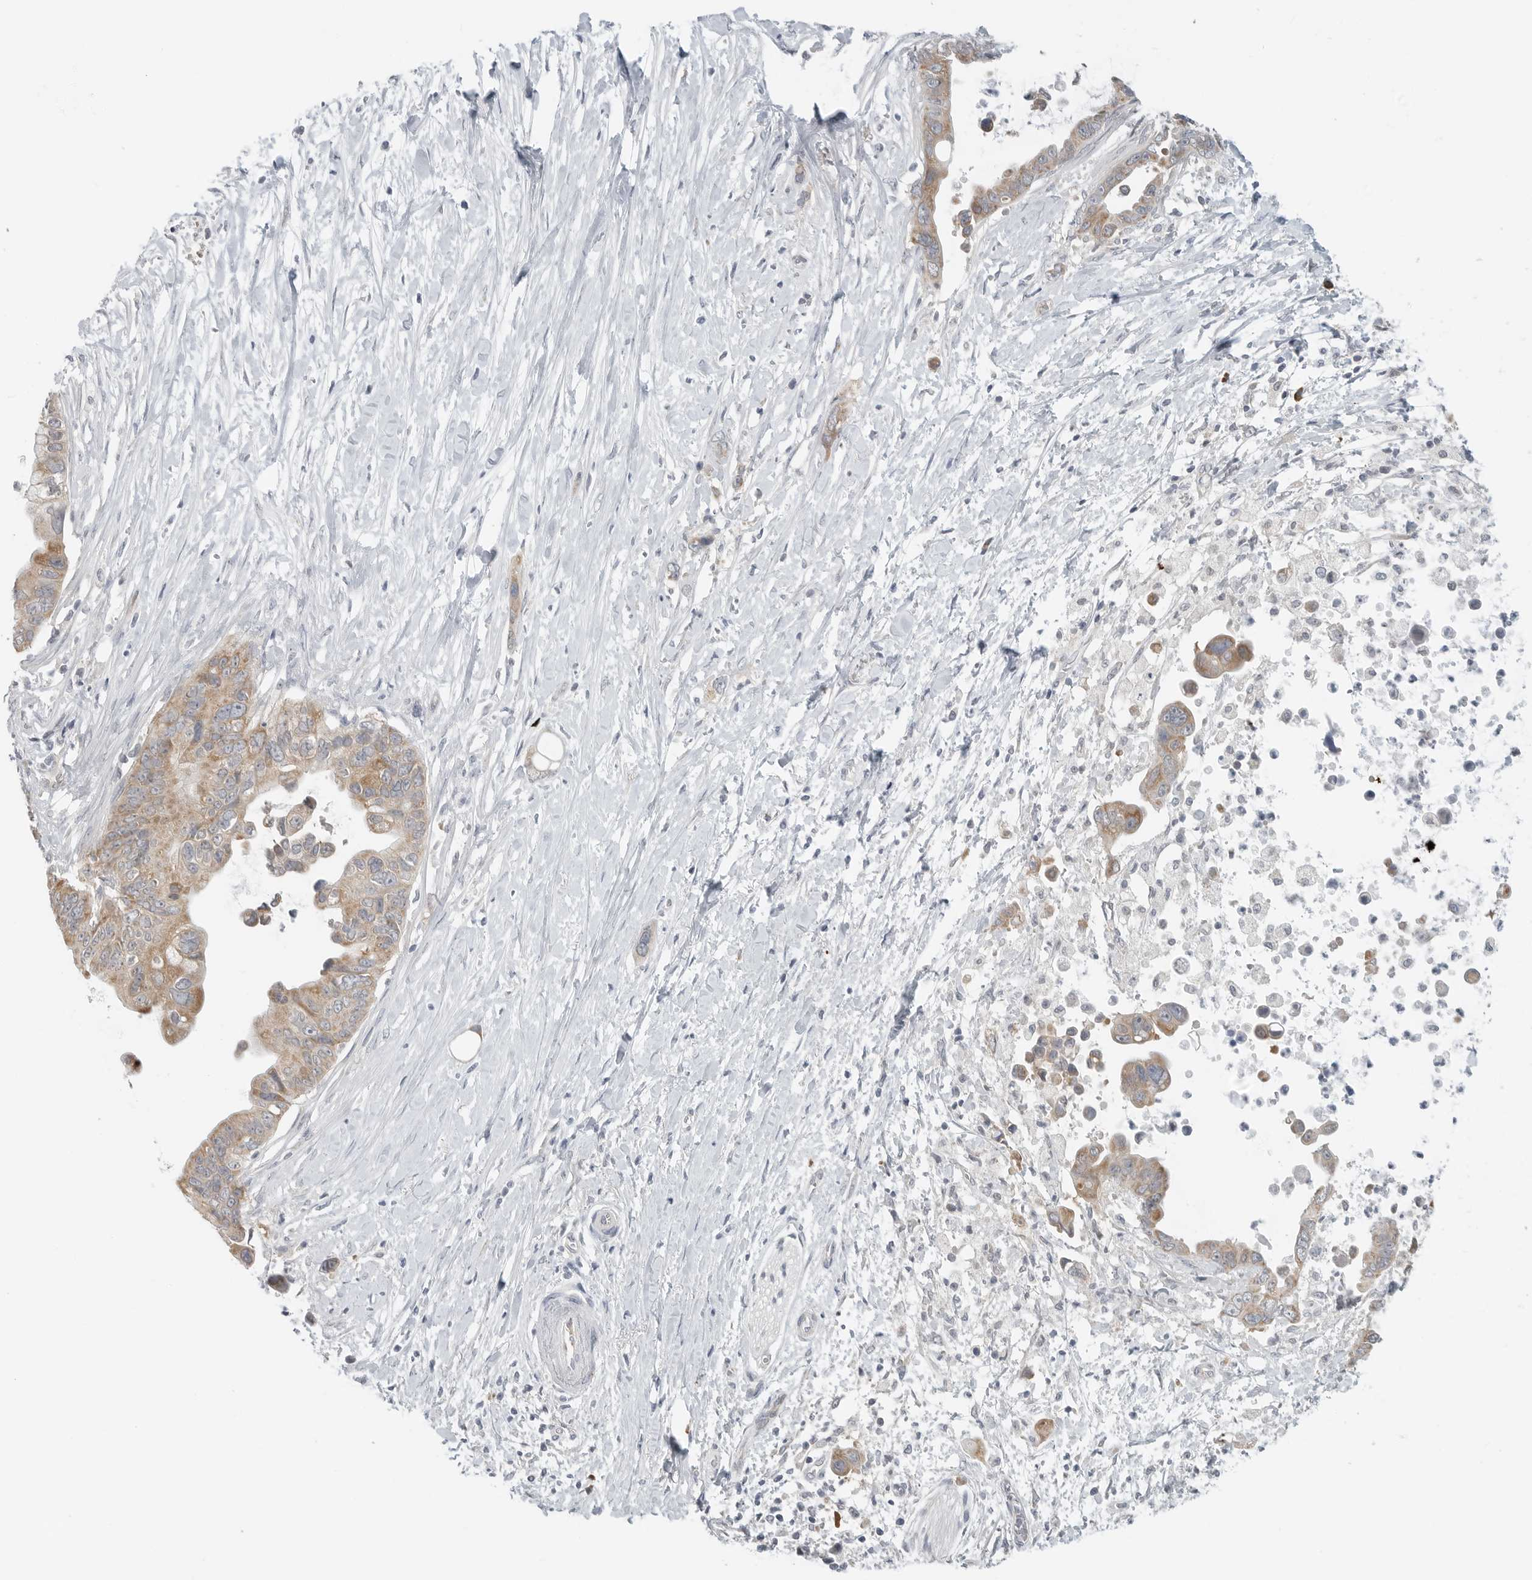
{"staining": {"intensity": "moderate", "quantity": ">75%", "location": "cytoplasmic/membranous"}, "tissue": "pancreatic cancer", "cell_type": "Tumor cells", "image_type": "cancer", "snomed": [{"axis": "morphology", "description": "Adenocarcinoma, NOS"}, {"axis": "topography", "description": "Pancreas"}], "caption": "Pancreatic adenocarcinoma tissue demonstrates moderate cytoplasmic/membranous expression in approximately >75% of tumor cells", "gene": "IL12RB2", "patient": {"sex": "female", "age": 72}}